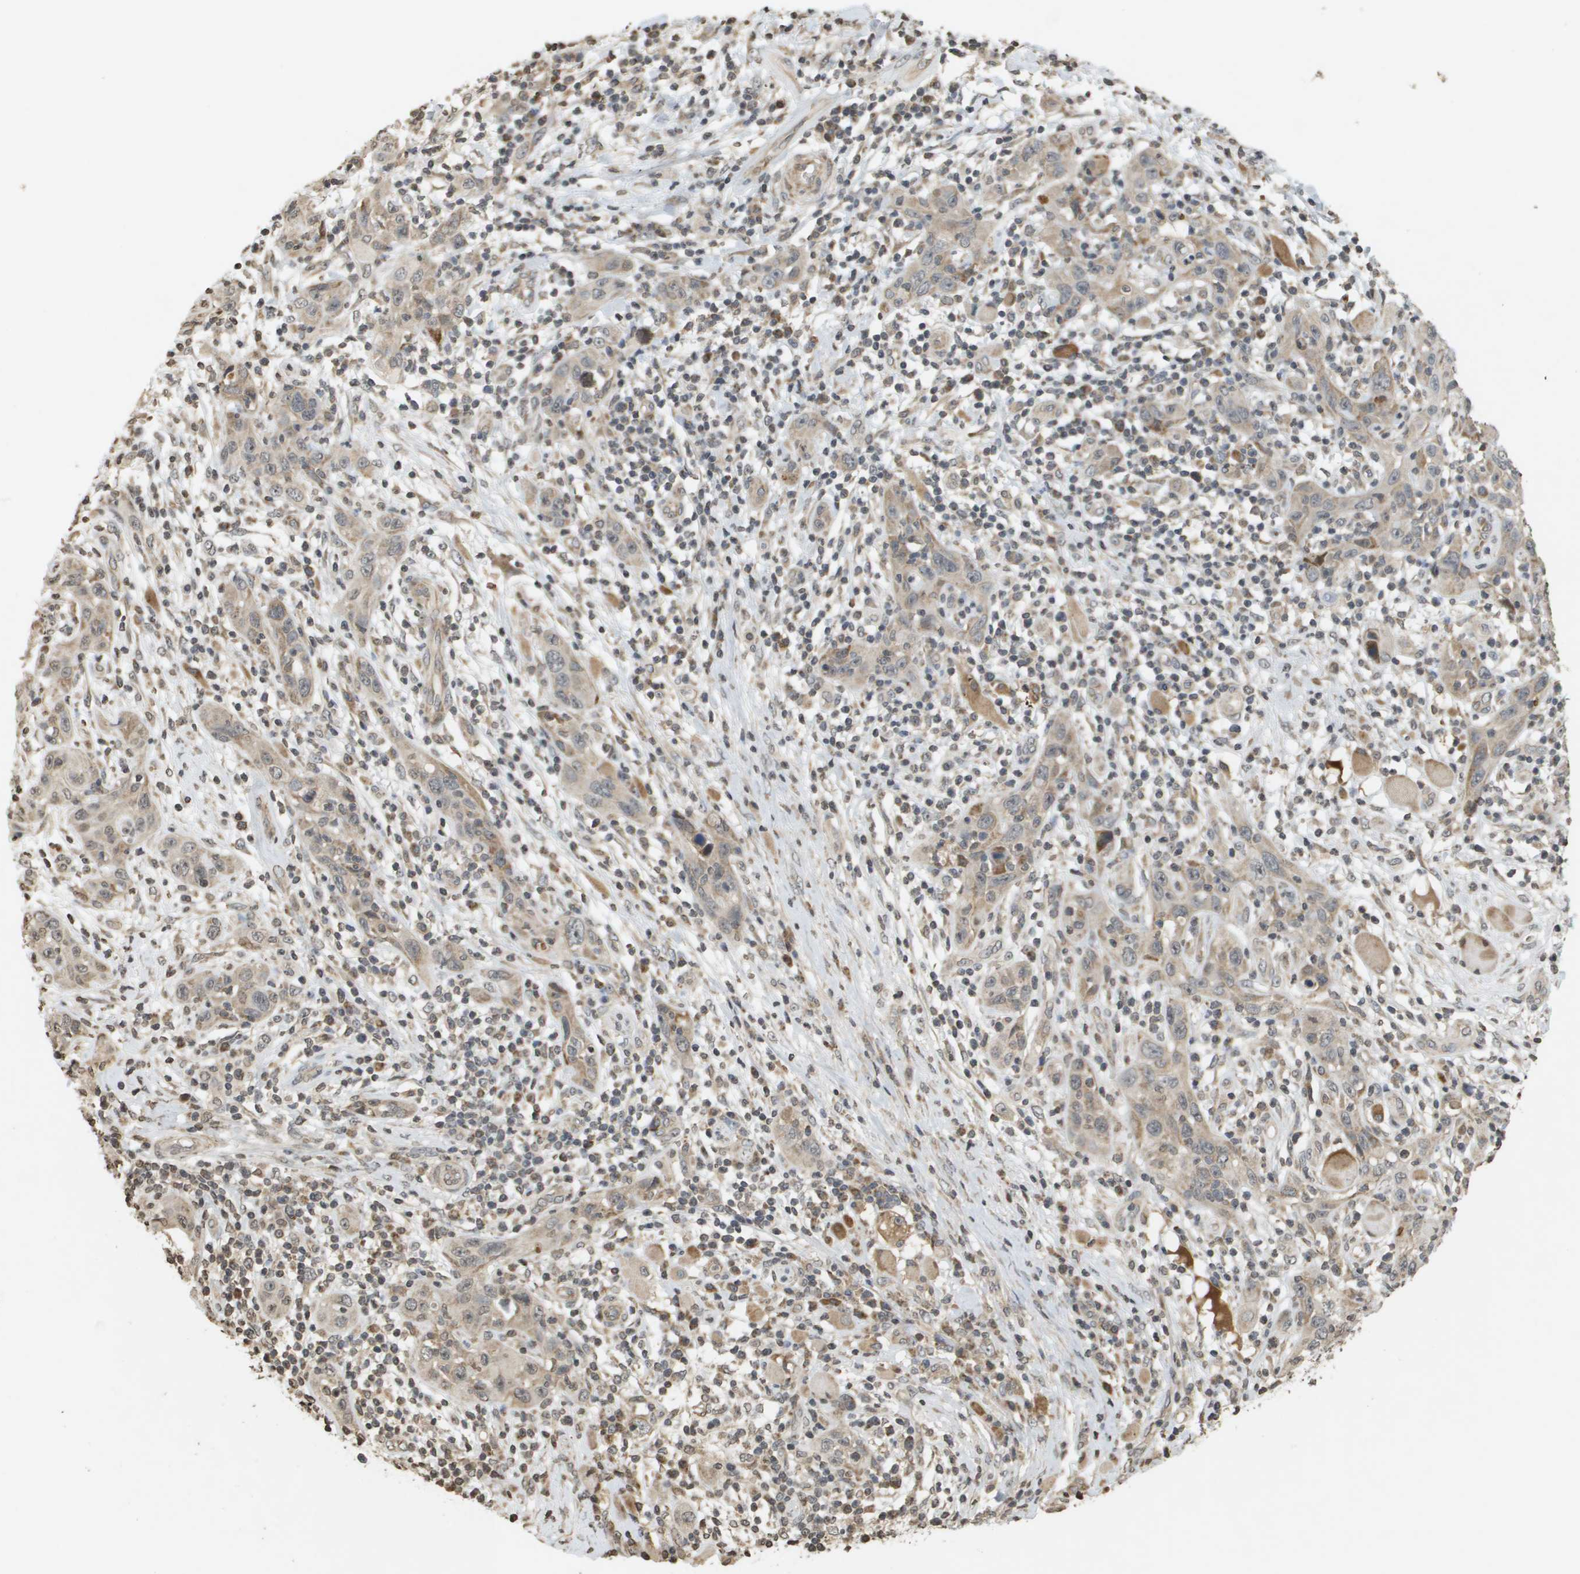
{"staining": {"intensity": "weak", "quantity": "25%-75%", "location": "cytoplasmic/membranous"}, "tissue": "skin cancer", "cell_type": "Tumor cells", "image_type": "cancer", "snomed": [{"axis": "morphology", "description": "Squamous cell carcinoma, NOS"}, {"axis": "topography", "description": "Skin"}], "caption": "Approximately 25%-75% of tumor cells in skin cancer reveal weak cytoplasmic/membranous protein expression as visualized by brown immunohistochemical staining.", "gene": "RAB21", "patient": {"sex": "female", "age": 88}}